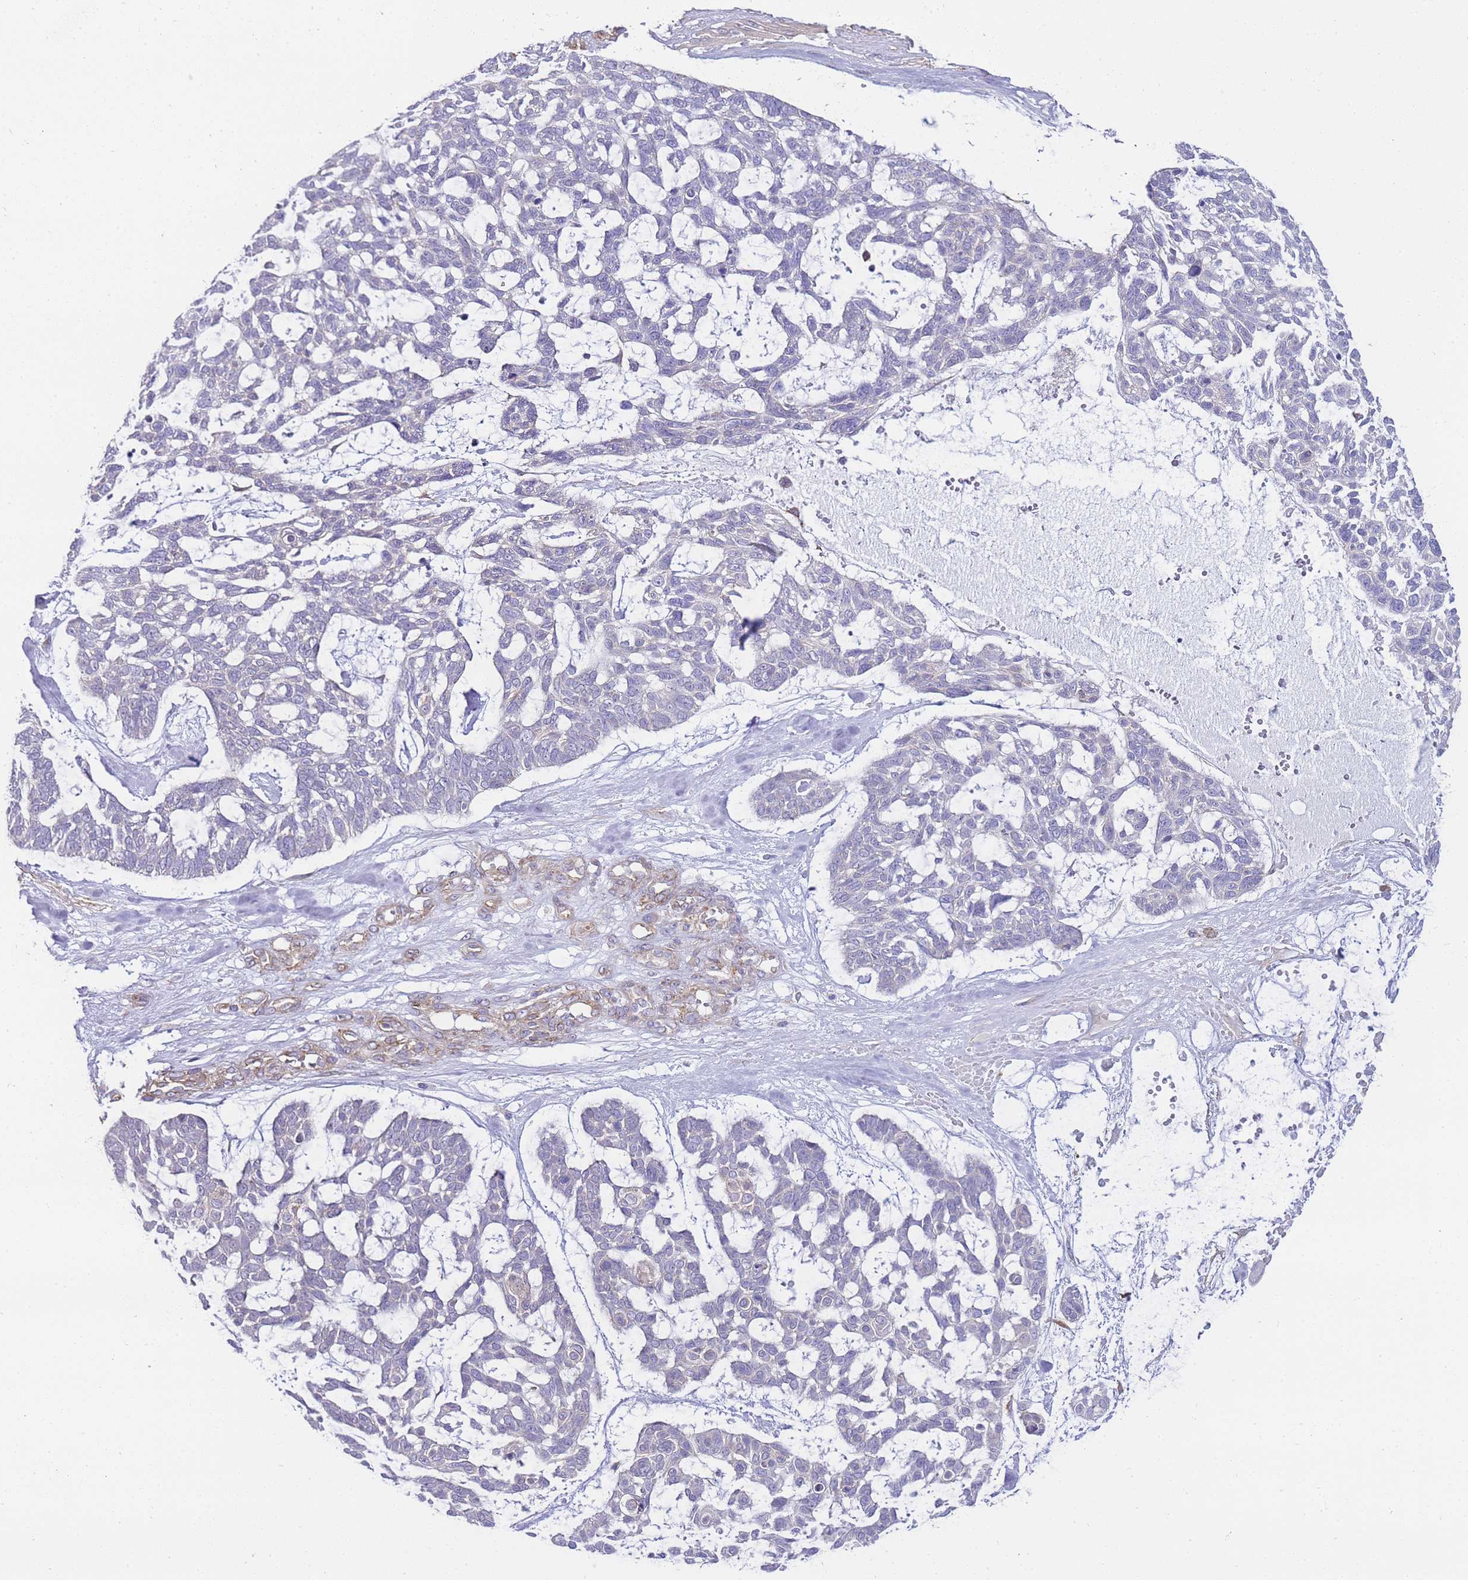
{"staining": {"intensity": "negative", "quantity": "none", "location": "none"}, "tissue": "skin cancer", "cell_type": "Tumor cells", "image_type": "cancer", "snomed": [{"axis": "morphology", "description": "Basal cell carcinoma"}, {"axis": "topography", "description": "Skin"}], "caption": "DAB (3,3'-diaminobenzidine) immunohistochemical staining of human skin basal cell carcinoma demonstrates no significant positivity in tumor cells.", "gene": "PDCD7", "patient": {"sex": "male", "age": 88}}